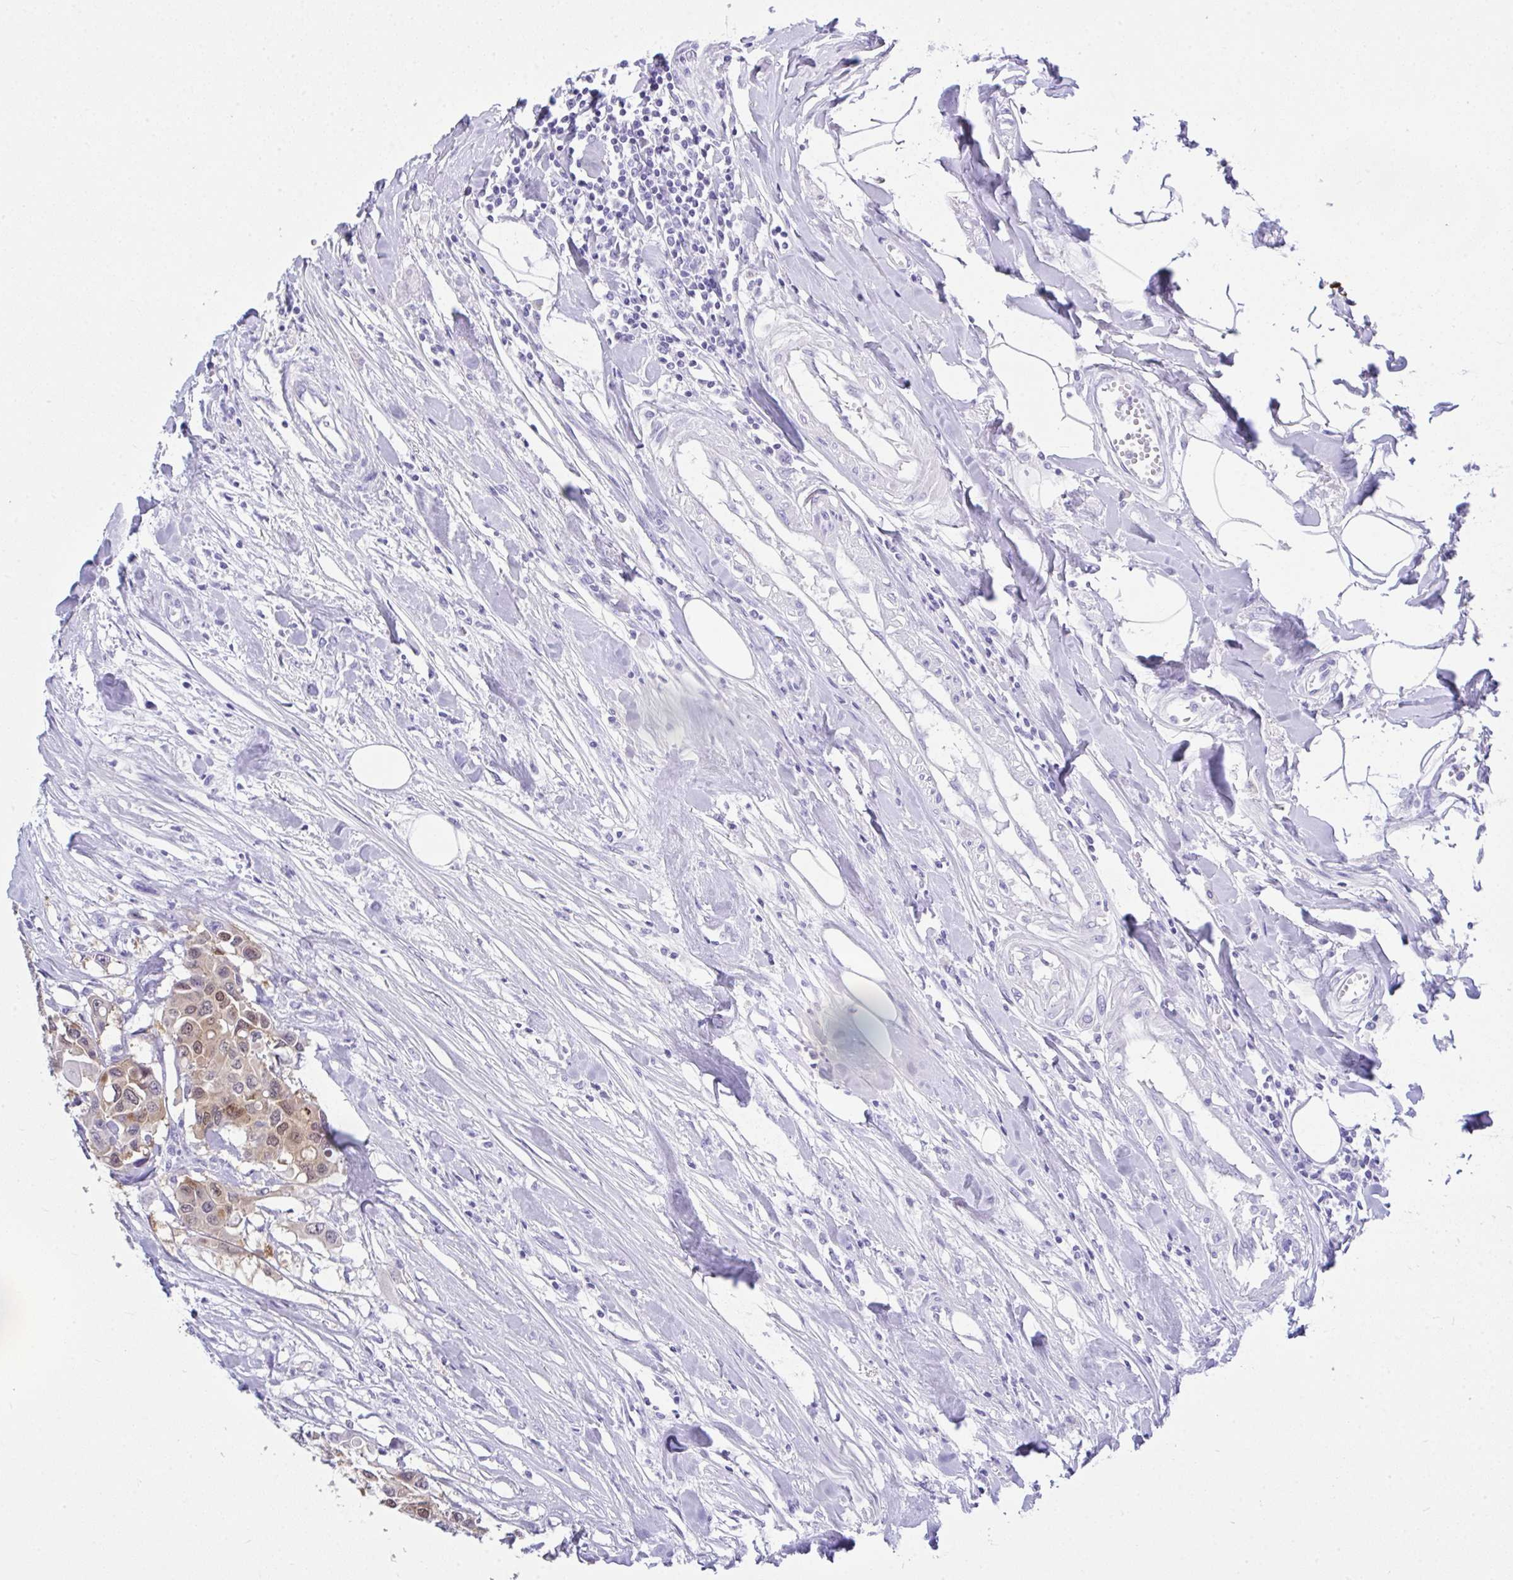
{"staining": {"intensity": "moderate", "quantity": "25%-75%", "location": "nuclear"}, "tissue": "colorectal cancer", "cell_type": "Tumor cells", "image_type": "cancer", "snomed": [{"axis": "morphology", "description": "Adenocarcinoma, NOS"}, {"axis": "topography", "description": "Colon"}], "caption": "Brown immunohistochemical staining in colorectal adenocarcinoma exhibits moderate nuclear positivity in about 25%-75% of tumor cells. Nuclei are stained in blue.", "gene": "LGALS4", "patient": {"sex": "male", "age": 77}}